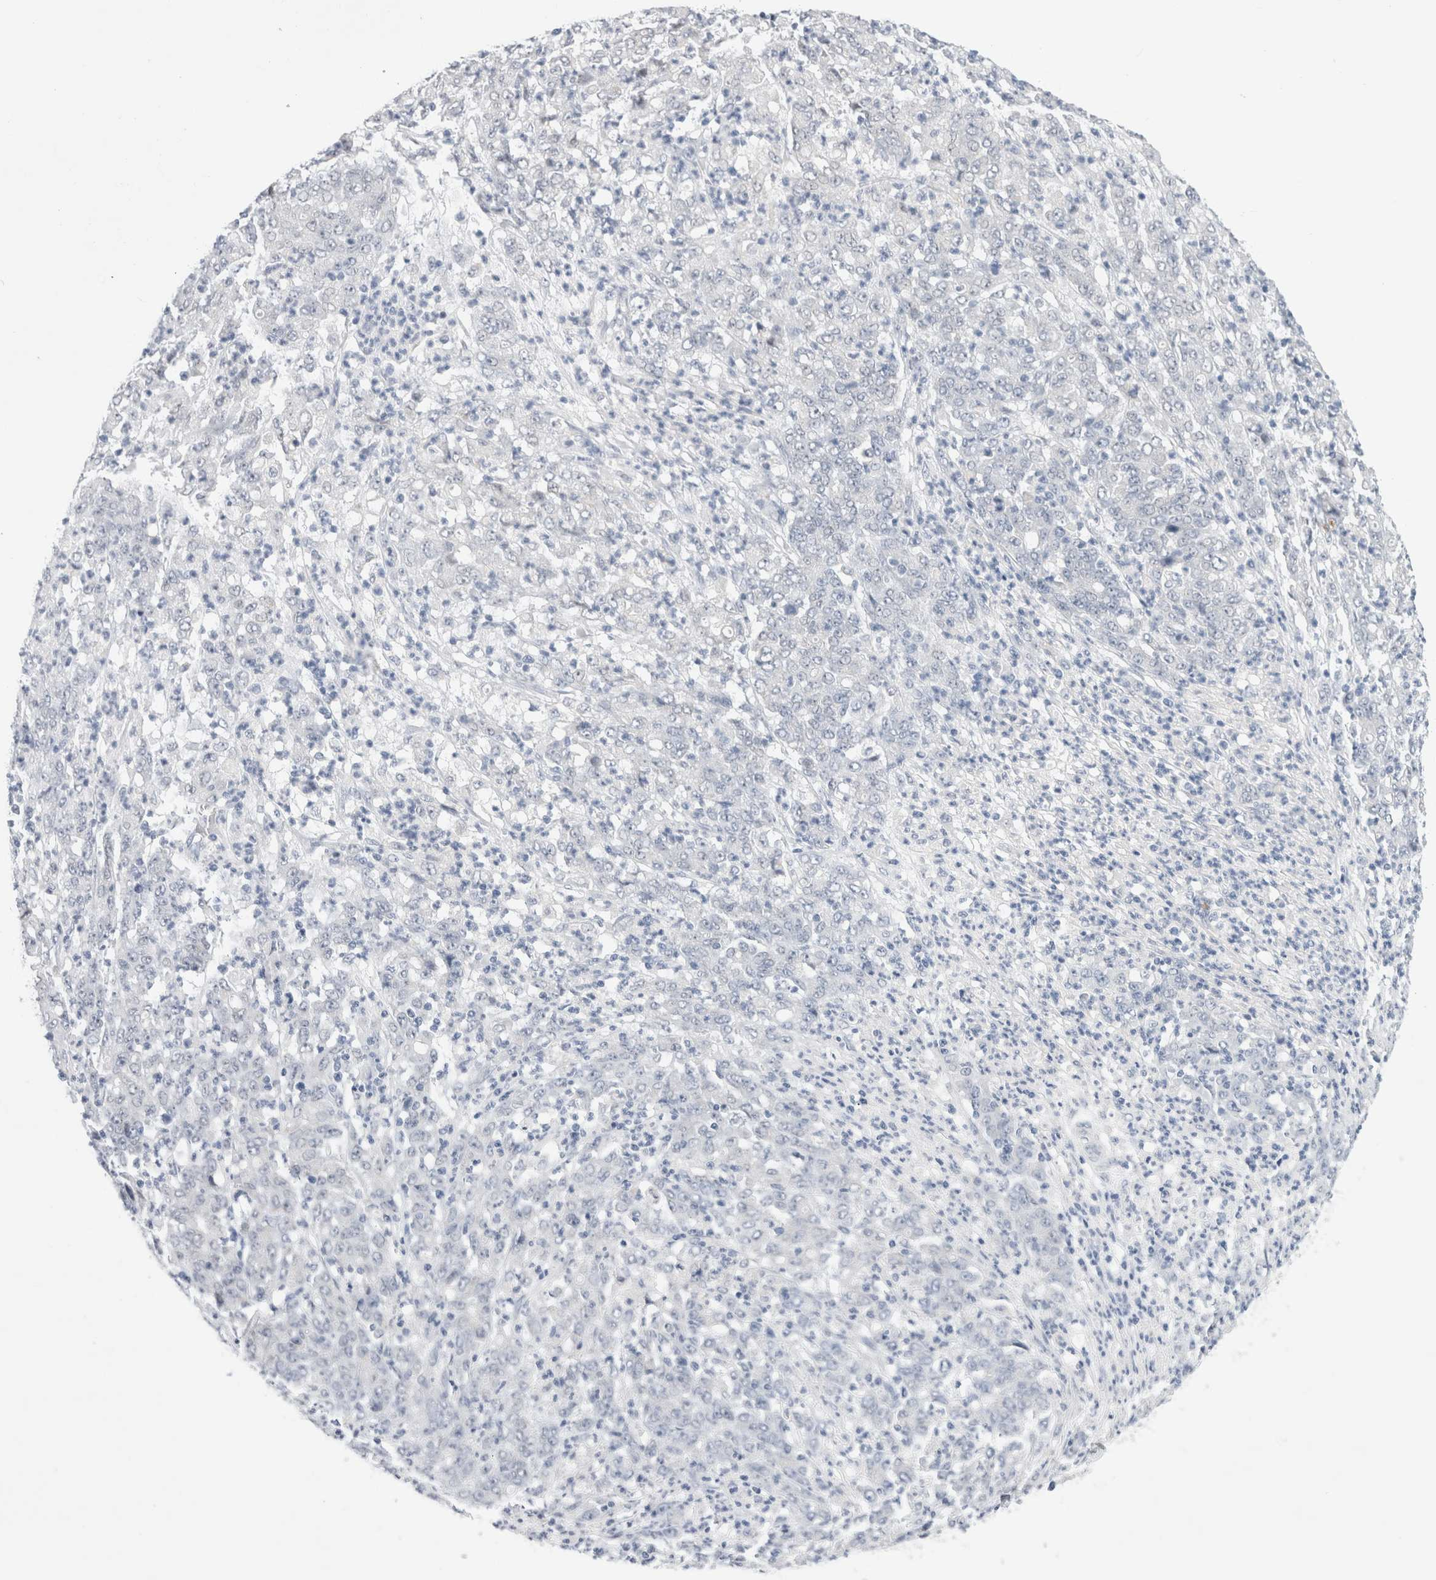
{"staining": {"intensity": "negative", "quantity": "none", "location": "none"}, "tissue": "stomach cancer", "cell_type": "Tumor cells", "image_type": "cancer", "snomed": [{"axis": "morphology", "description": "Adenocarcinoma, NOS"}, {"axis": "topography", "description": "Stomach, lower"}], "caption": "Tumor cells show no significant protein positivity in stomach adenocarcinoma.", "gene": "SLC22A12", "patient": {"sex": "female", "age": 71}}